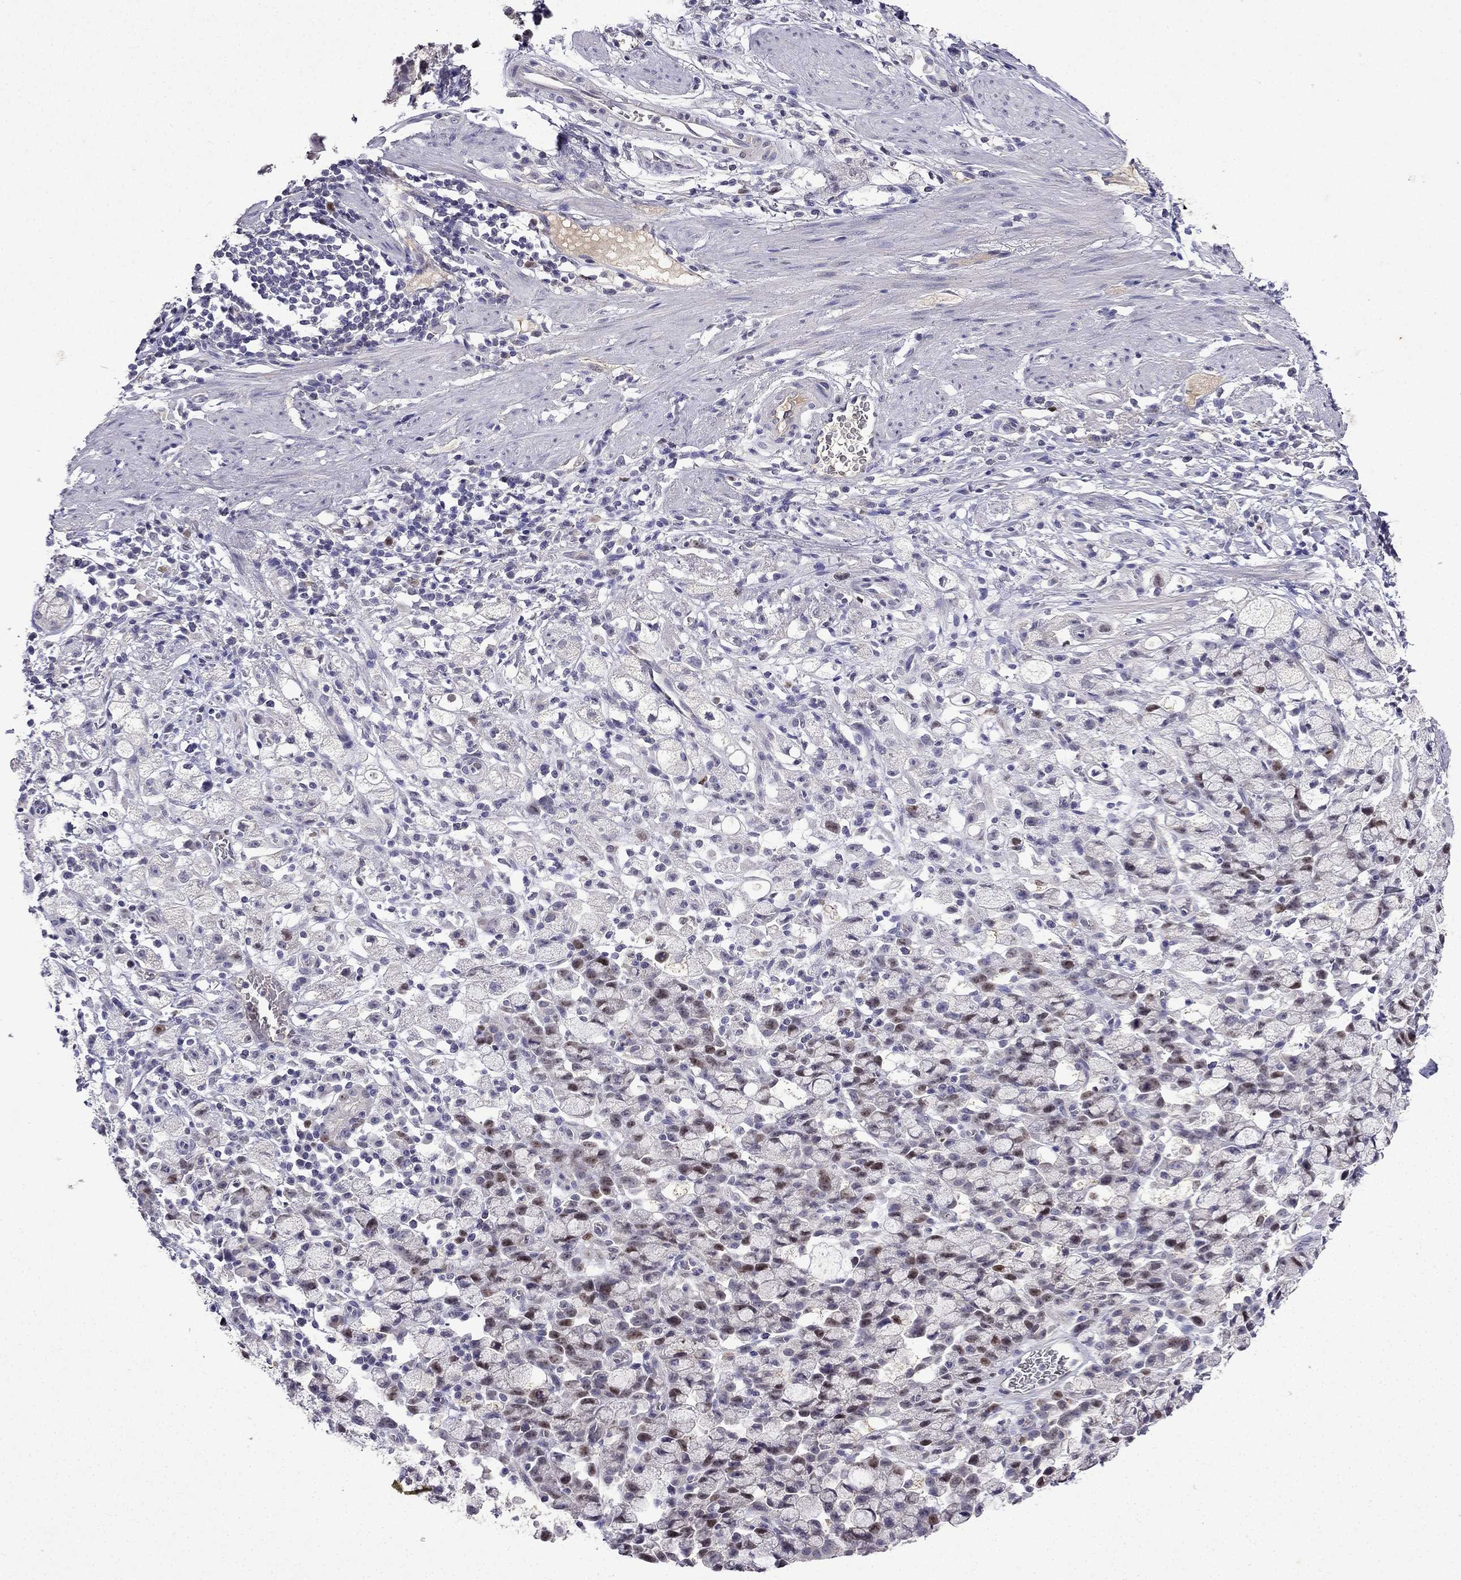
{"staining": {"intensity": "moderate", "quantity": "<25%", "location": "nuclear"}, "tissue": "stomach cancer", "cell_type": "Tumor cells", "image_type": "cancer", "snomed": [{"axis": "morphology", "description": "Adenocarcinoma, NOS"}, {"axis": "topography", "description": "Stomach"}], "caption": "This image exhibits immunohistochemistry staining of human stomach cancer (adenocarcinoma), with low moderate nuclear staining in approximately <25% of tumor cells.", "gene": "UHRF1", "patient": {"sex": "male", "age": 58}}